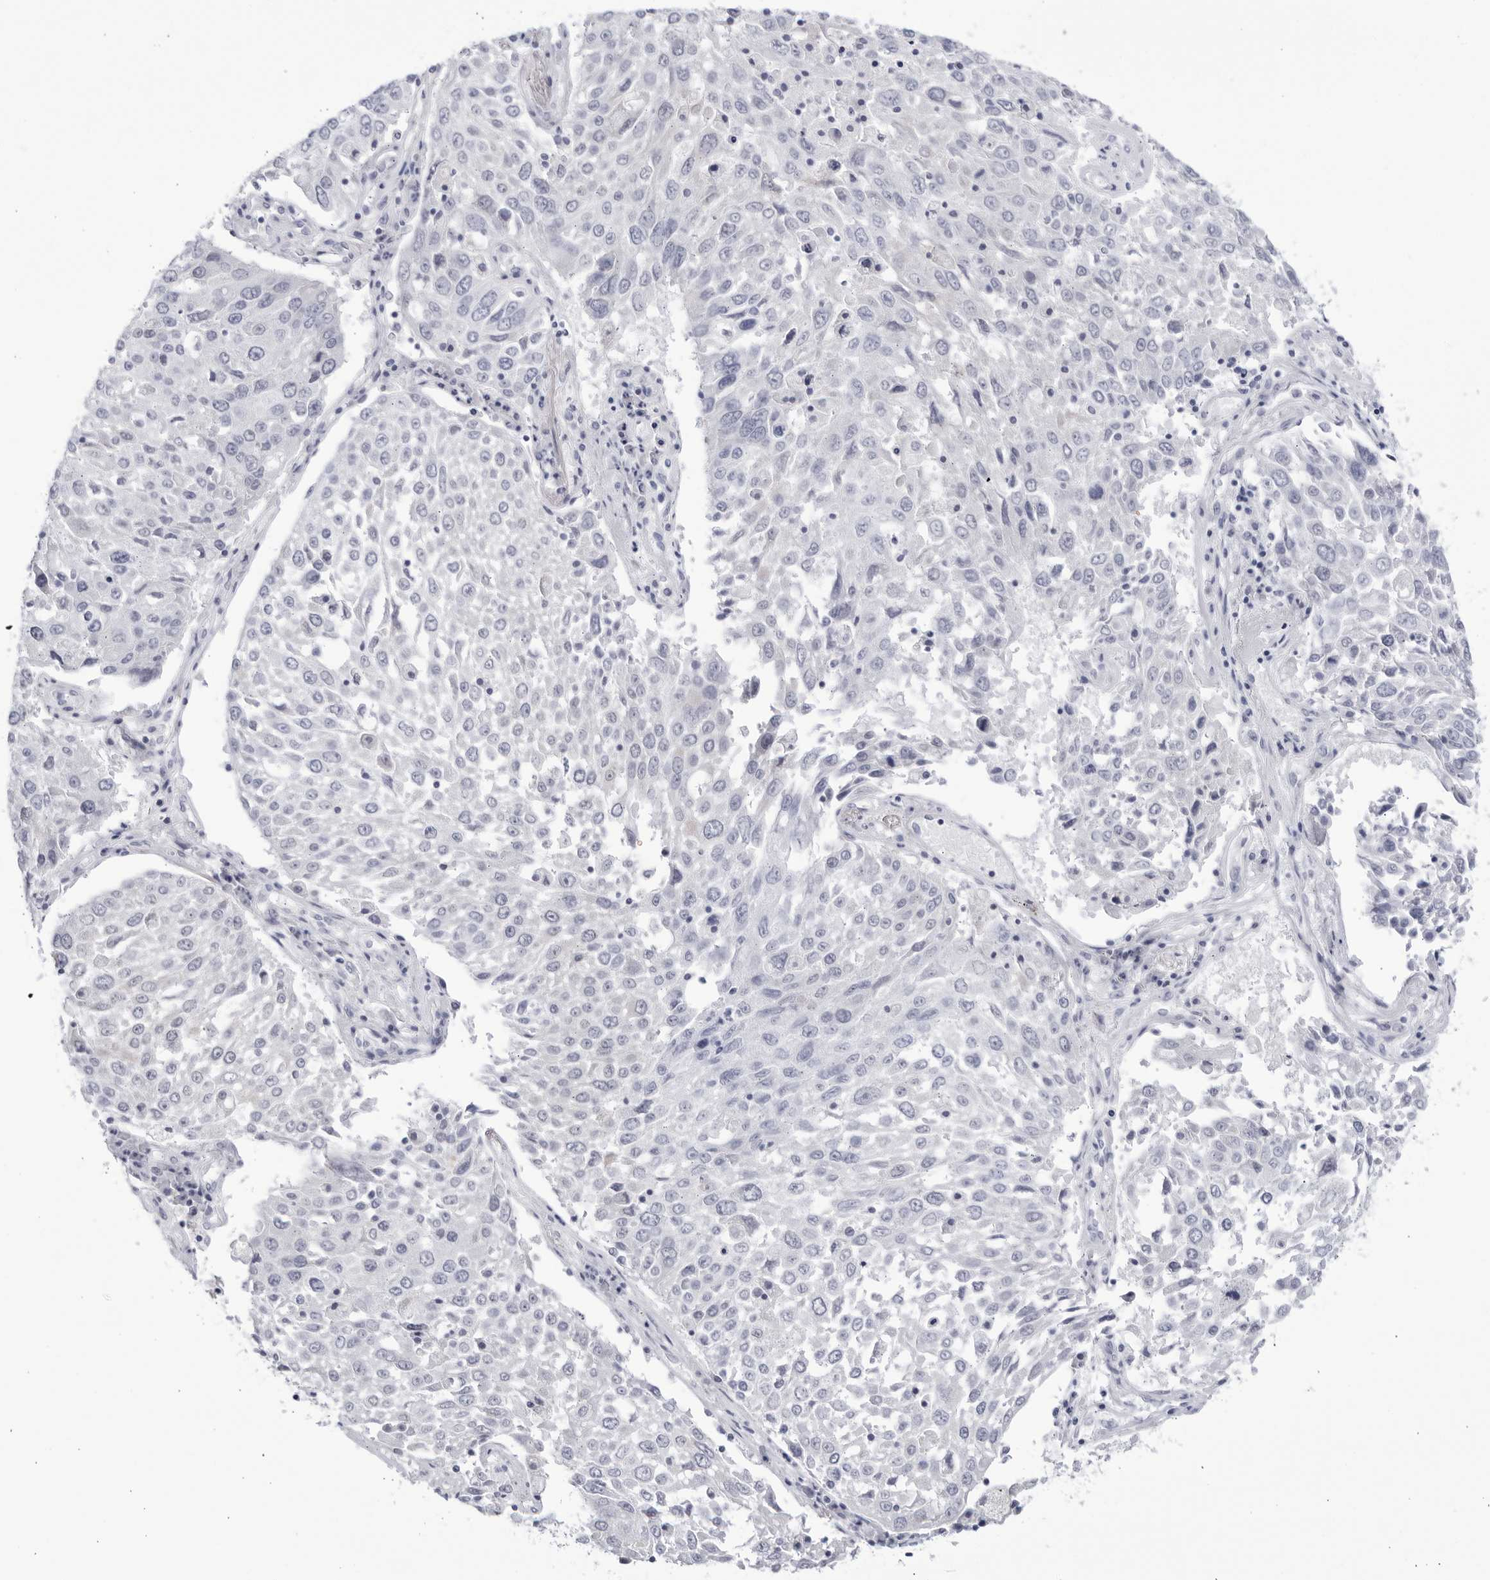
{"staining": {"intensity": "negative", "quantity": "none", "location": "none"}, "tissue": "lung cancer", "cell_type": "Tumor cells", "image_type": "cancer", "snomed": [{"axis": "morphology", "description": "Squamous cell carcinoma, NOS"}, {"axis": "topography", "description": "Lung"}], "caption": "Immunohistochemical staining of lung squamous cell carcinoma shows no significant staining in tumor cells.", "gene": "CNBD1", "patient": {"sex": "male", "age": 65}}